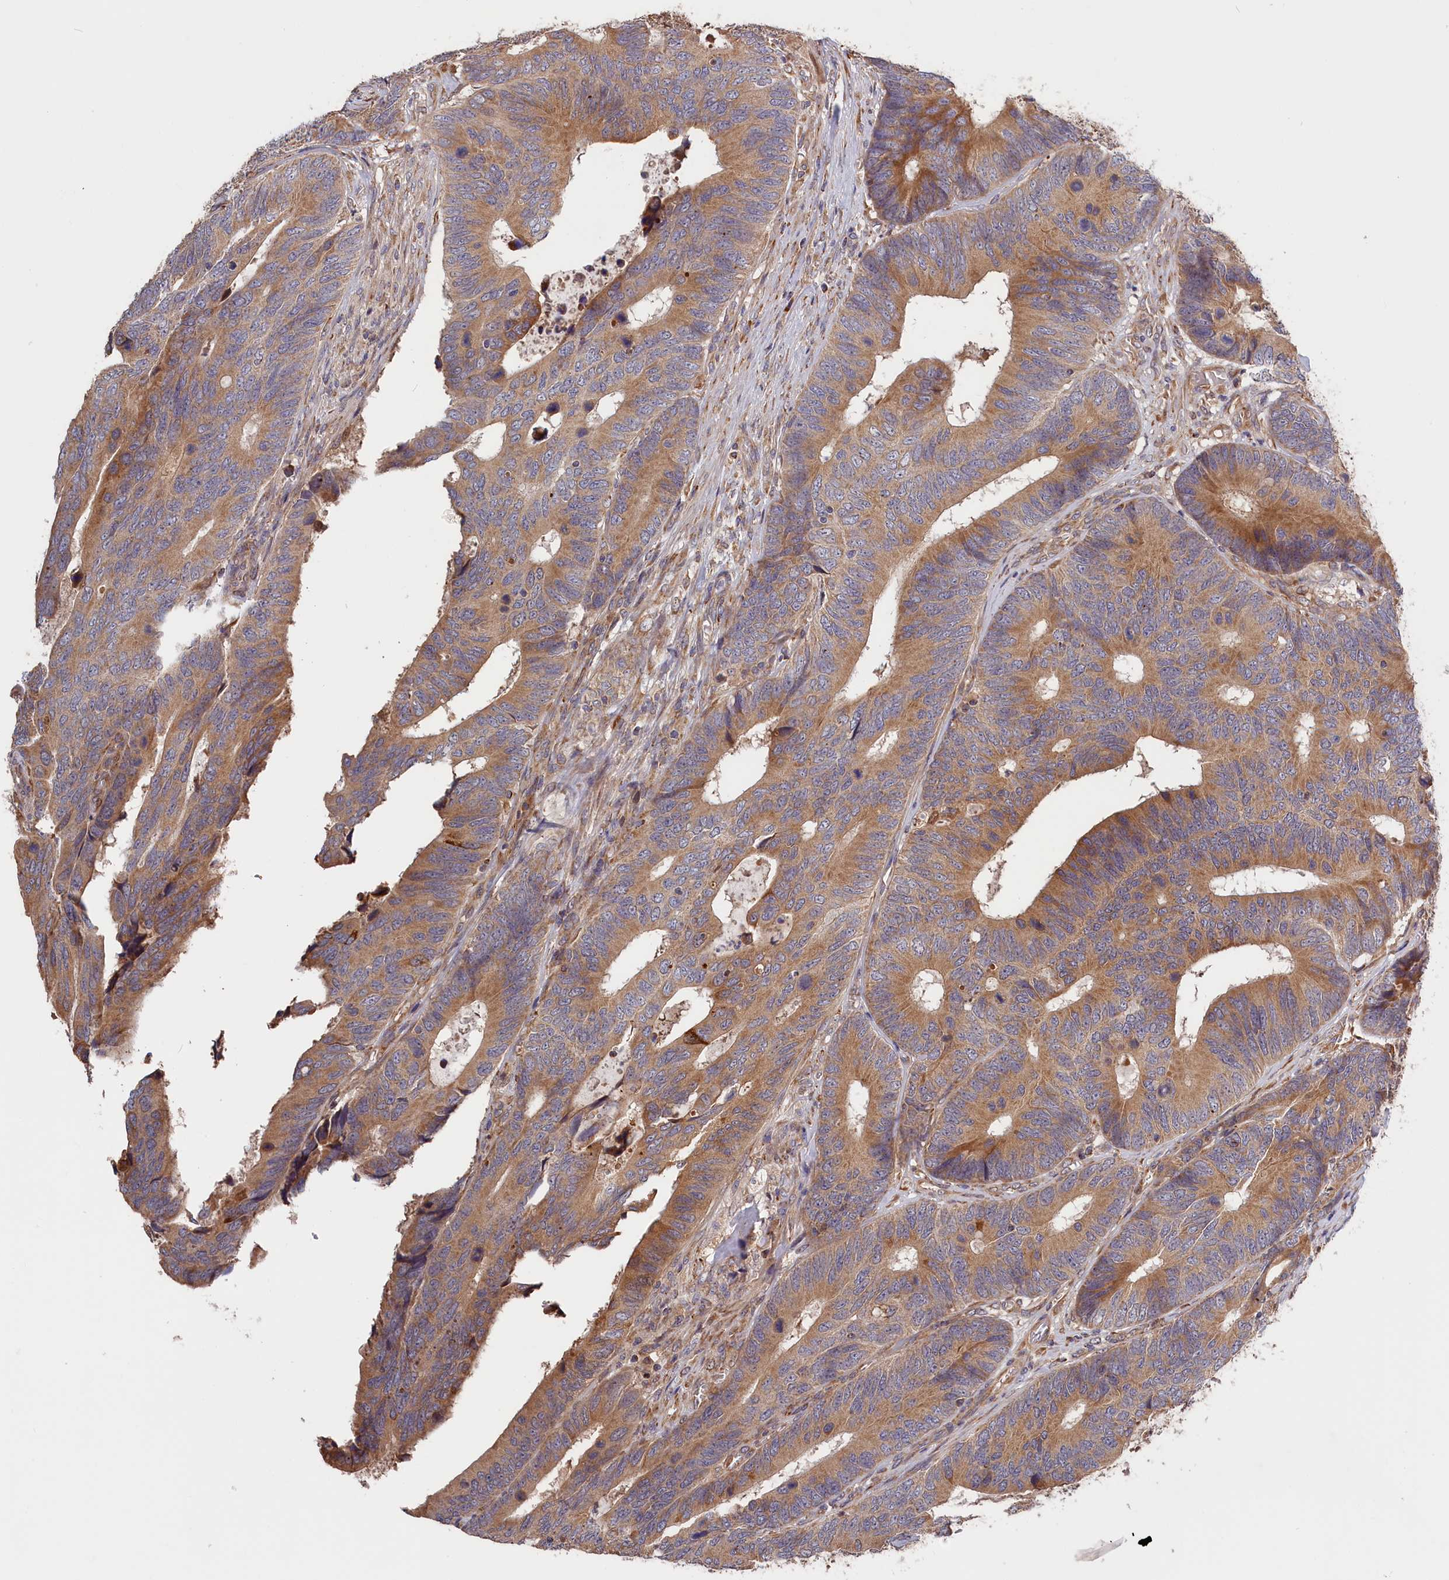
{"staining": {"intensity": "moderate", "quantity": ">75%", "location": "cytoplasmic/membranous"}, "tissue": "colorectal cancer", "cell_type": "Tumor cells", "image_type": "cancer", "snomed": [{"axis": "morphology", "description": "Adenocarcinoma, NOS"}, {"axis": "topography", "description": "Colon"}], "caption": "Colorectal cancer (adenocarcinoma) tissue demonstrates moderate cytoplasmic/membranous expression in approximately >75% of tumor cells (Brightfield microscopy of DAB IHC at high magnification).", "gene": "CEP44", "patient": {"sex": "male", "age": 87}}